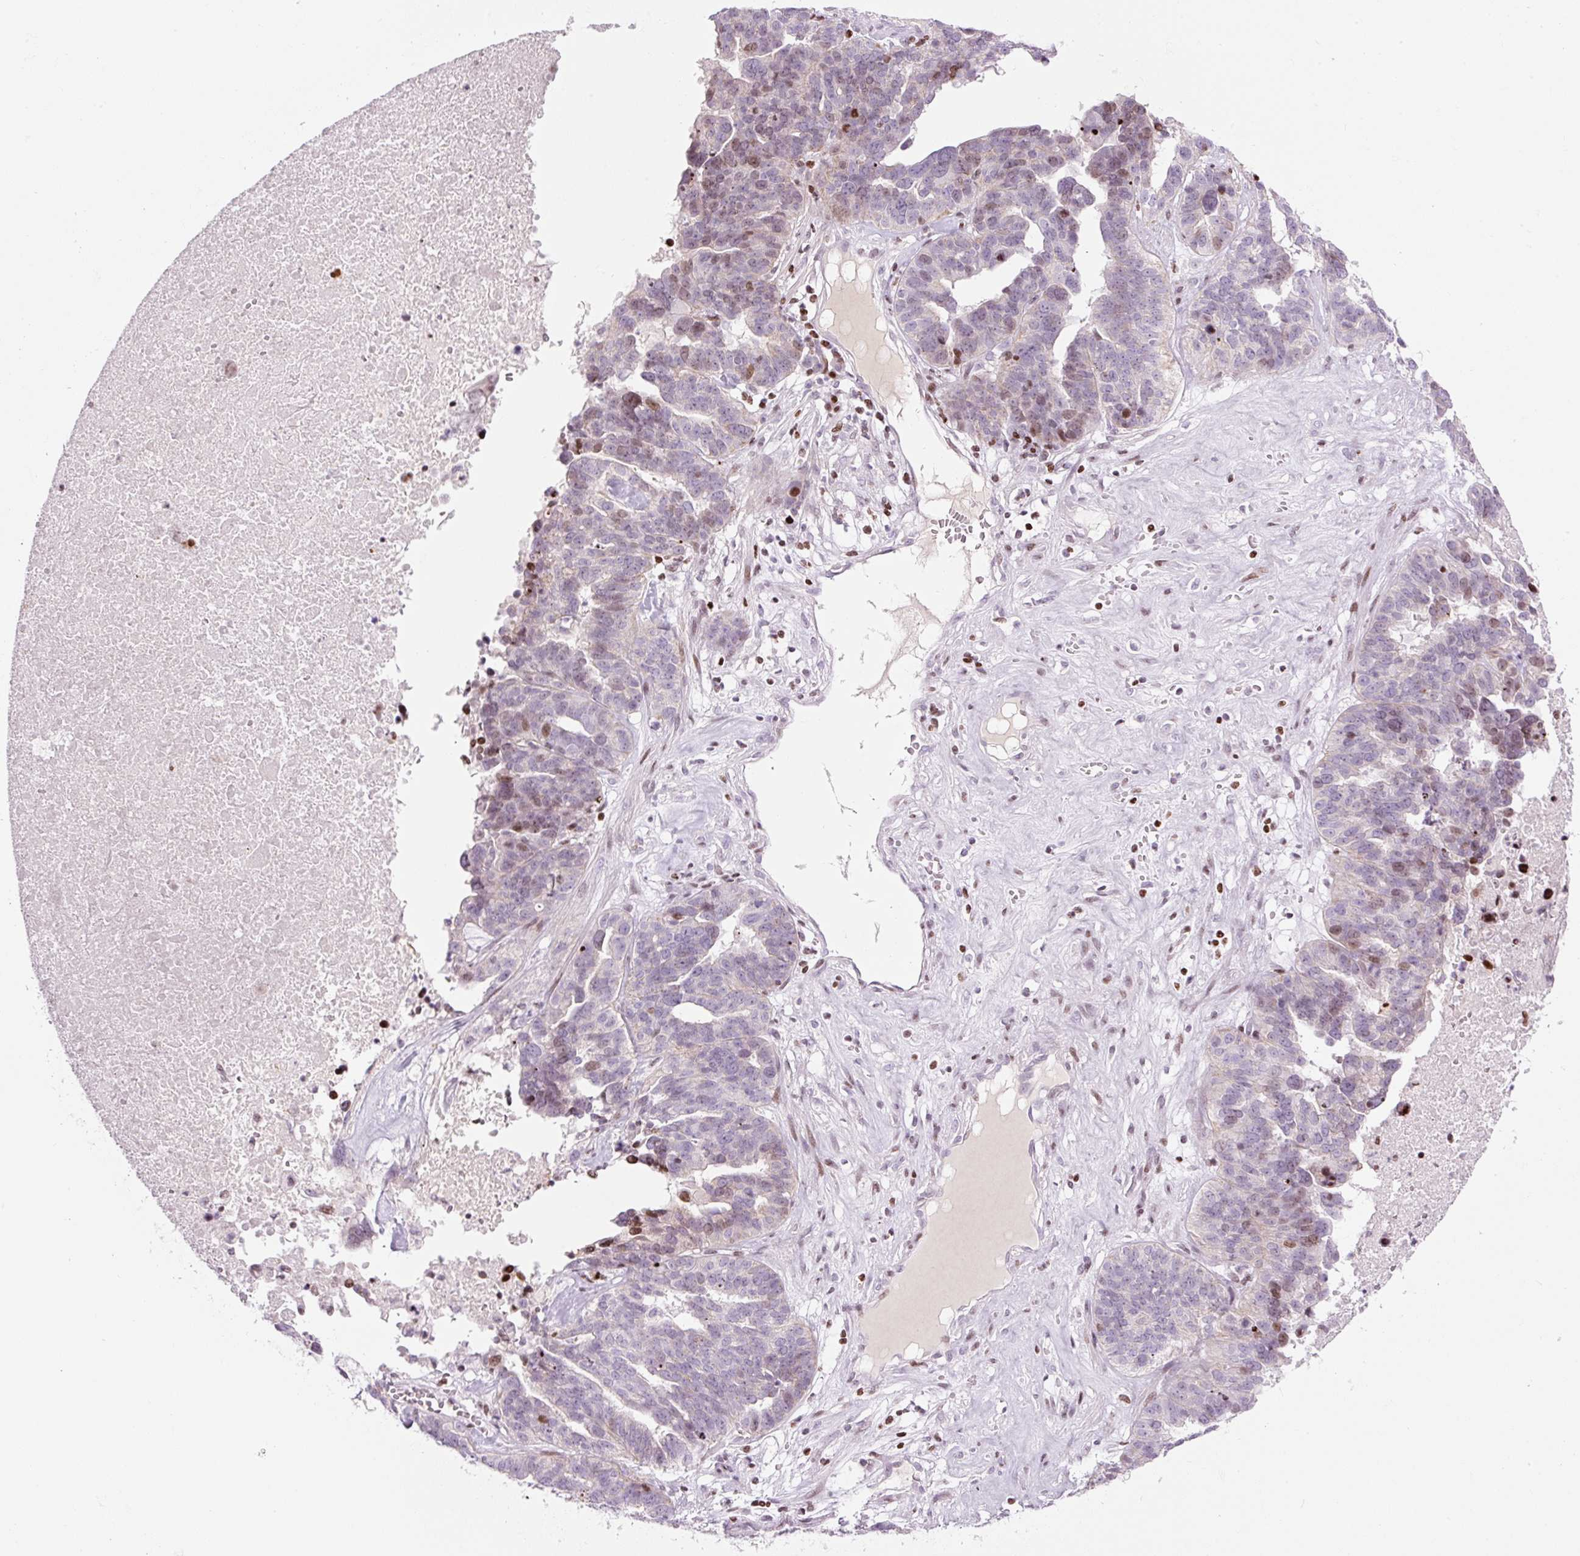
{"staining": {"intensity": "moderate", "quantity": "<25%", "location": "nuclear"}, "tissue": "ovarian cancer", "cell_type": "Tumor cells", "image_type": "cancer", "snomed": [{"axis": "morphology", "description": "Cystadenocarcinoma, serous, NOS"}, {"axis": "topography", "description": "Ovary"}], "caption": "Serous cystadenocarcinoma (ovarian) tissue exhibits moderate nuclear expression in about <25% of tumor cells Immunohistochemistry stains the protein in brown and the nuclei are stained blue.", "gene": "TMEM177", "patient": {"sex": "female", "age": 59}}